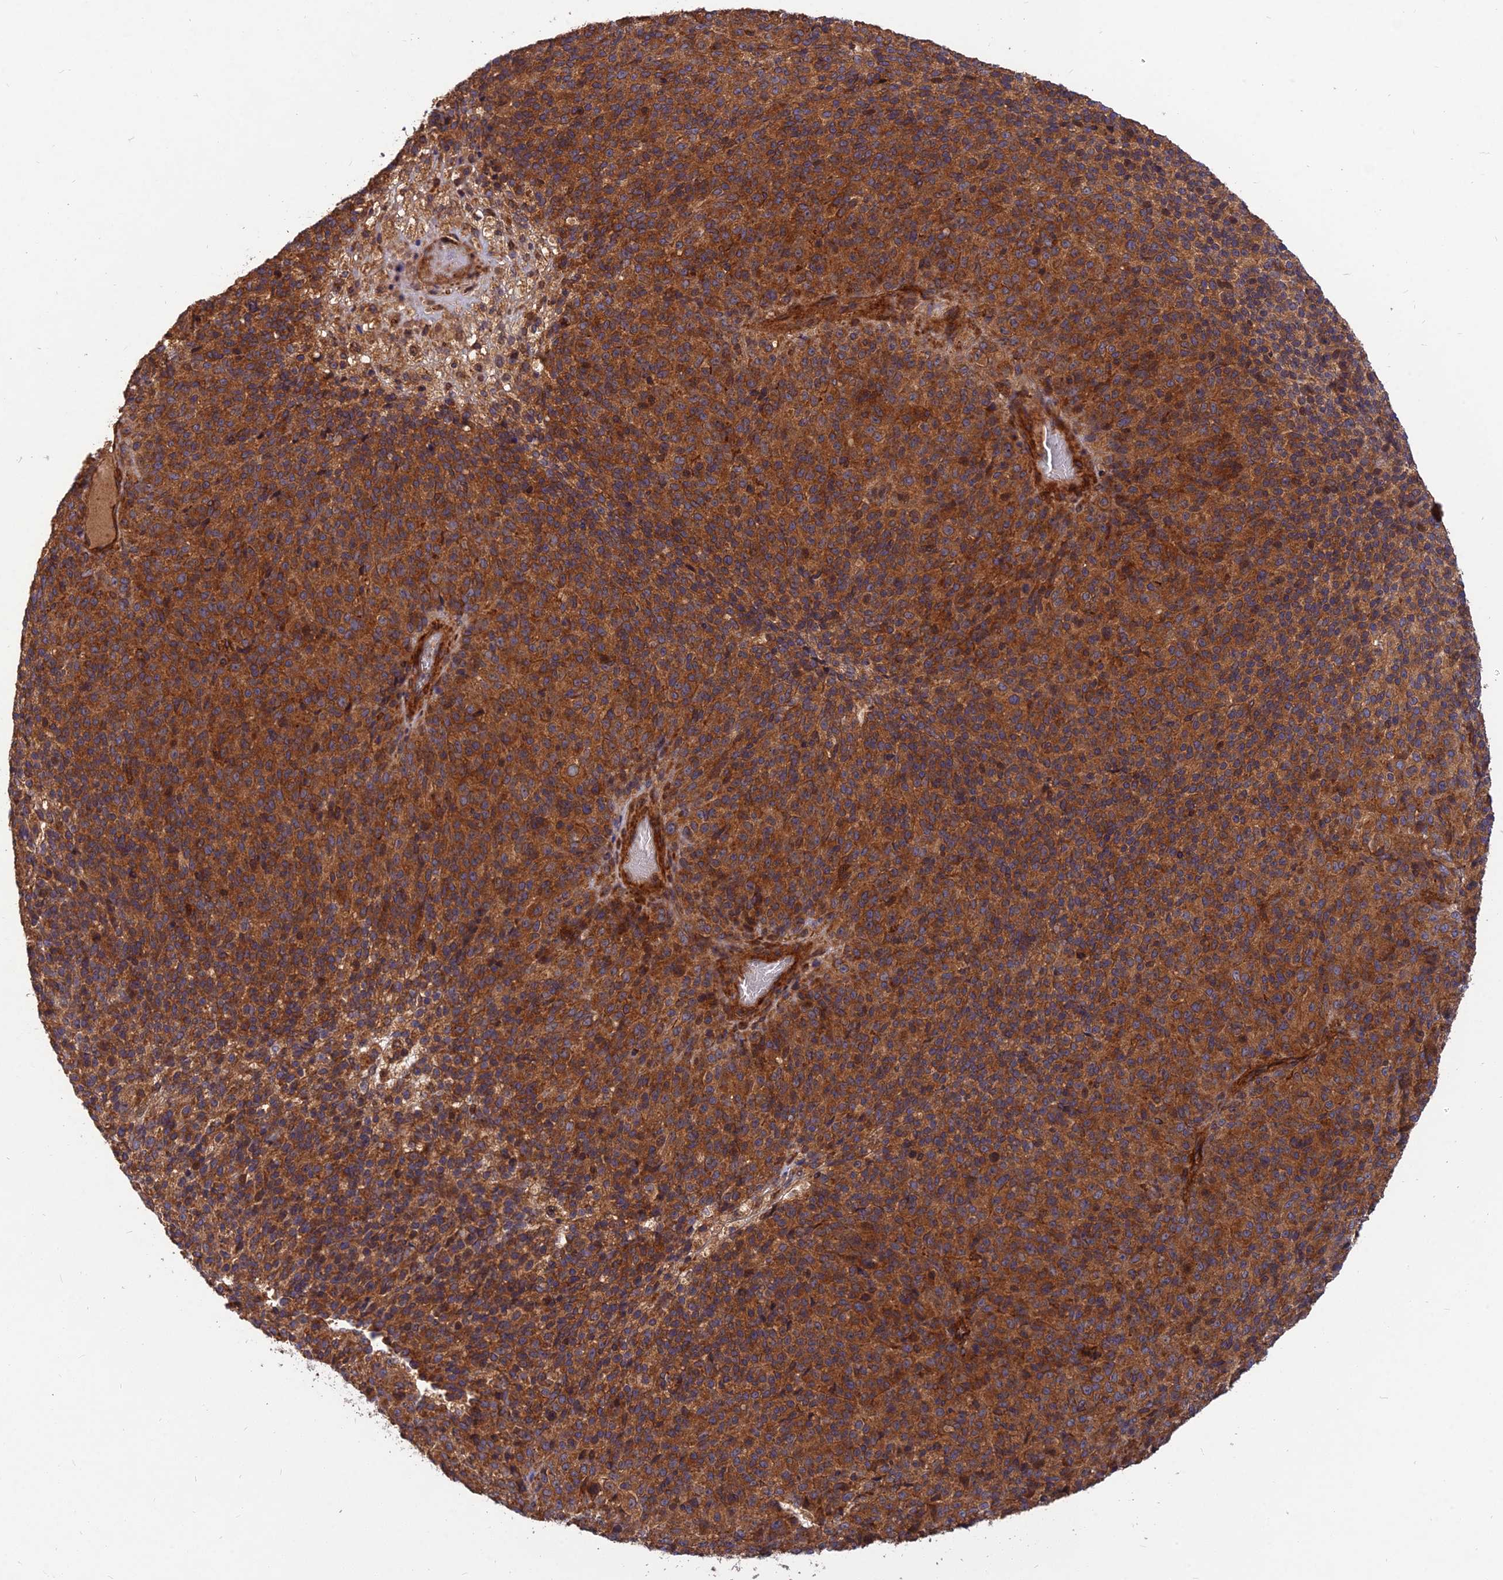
{"staining": {"intensity": "strong", "quantity": ">75%", "location": "cytoplasmic/membranous"}, "tissue": "melanoma", "cell_type": "Tumor cells", "image_type": "cancer", "snomed": [{"axis": "morphology", "description": "Malignant melanoma, Metastatic site"}, {"axis": "topography", "description": "Brain"}], "caption": "Melanoma stained for a protein (brown) shows strong cytoplasmic/membranous positive expression in approximately >75% of tumor cells.", "gene": "RELCH", "patient": {"sex": "female", "age": 56}}